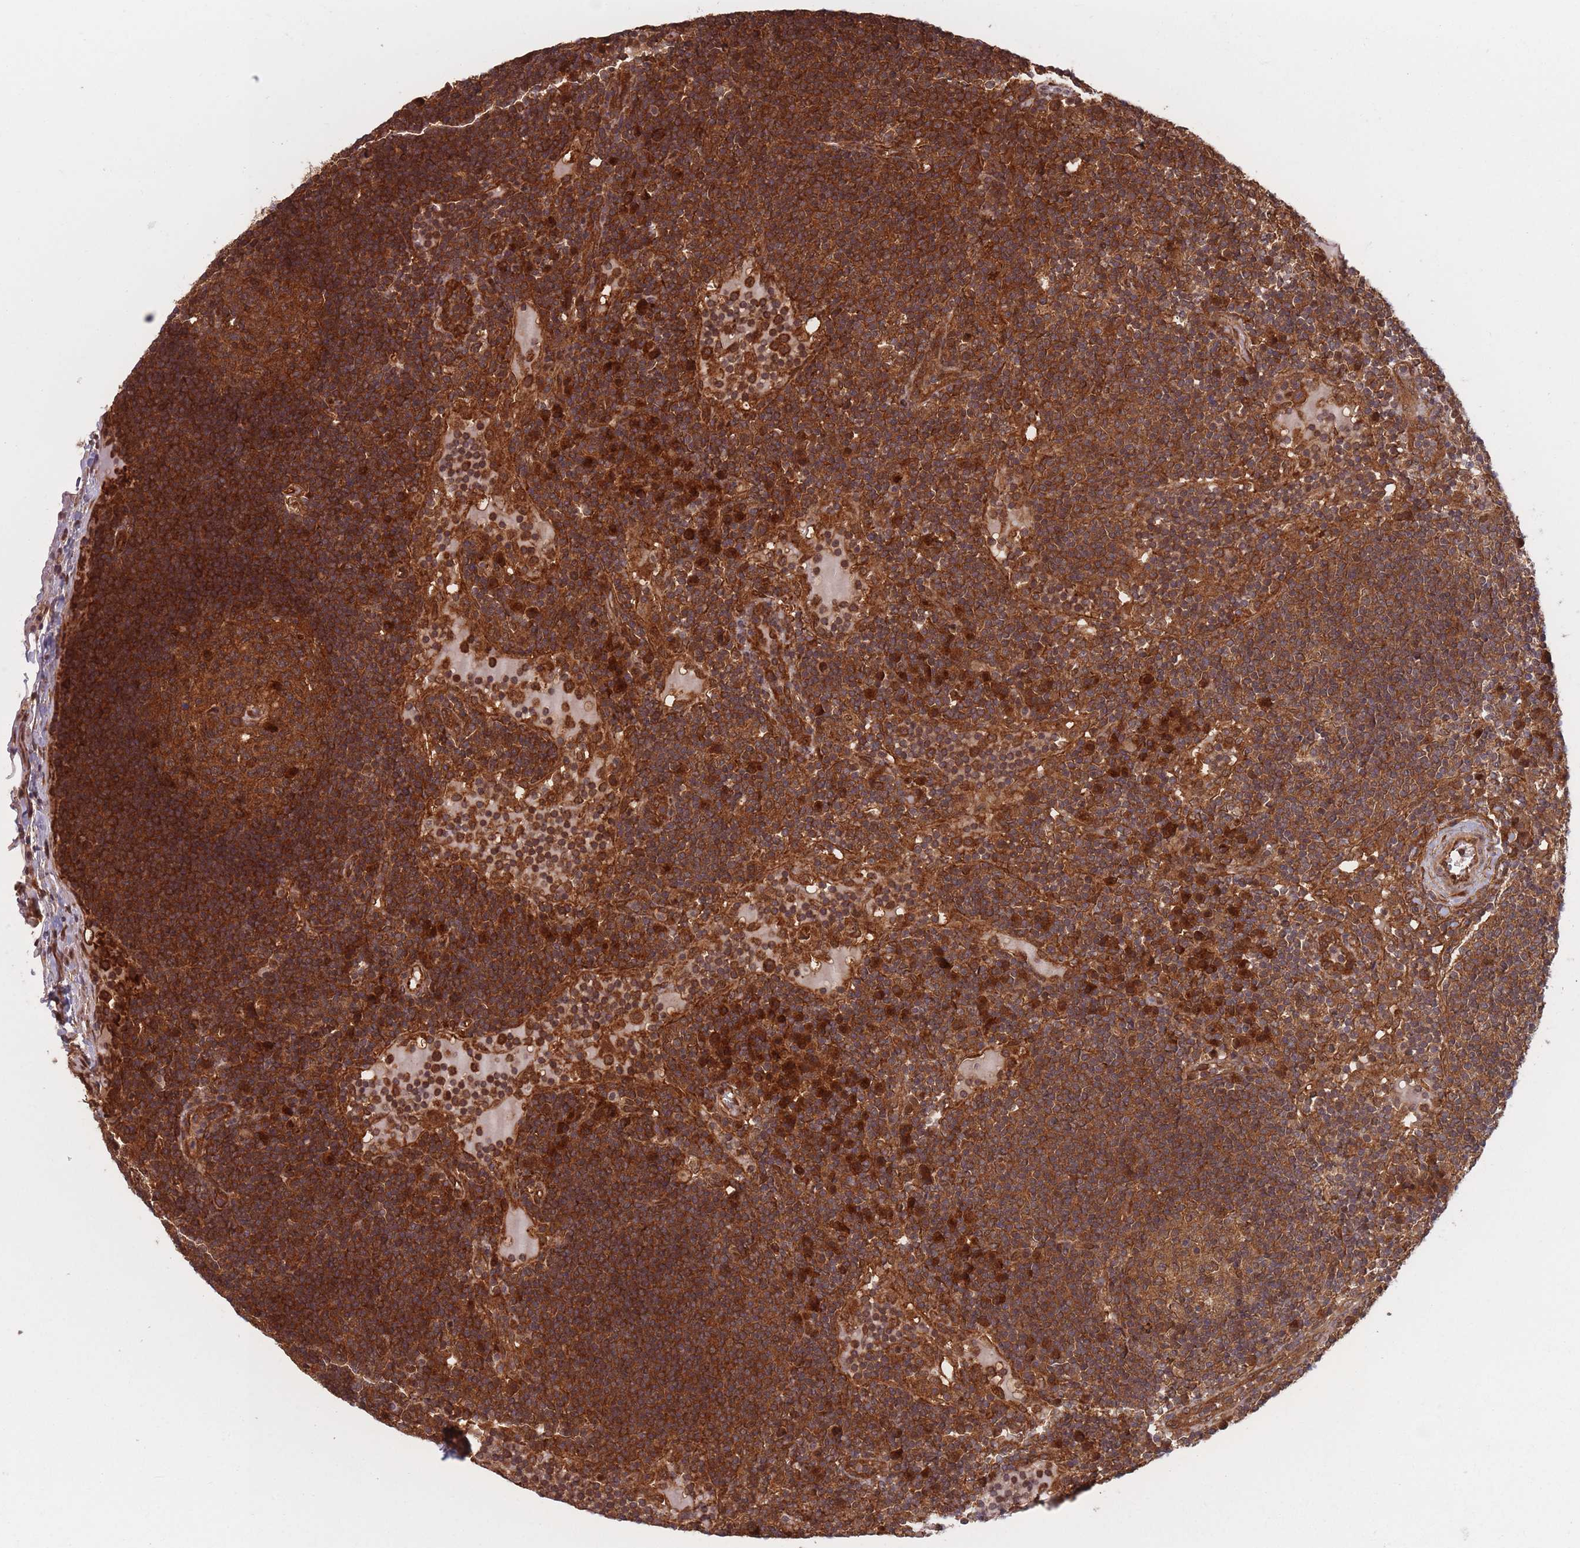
{"staining": {"intensity": "moderate", "quantity": ">75%", "location": "cytoplasmic/membranous"}, "tissue": "lymph node", "cell_type": "Germinal center cells", "image_type": "normal", "snomed": [{"axis": "morphology", "description": "Normal tissue, NOS"}, {"axis": "topography", "description": "Lymph node"}], "caption": "Immunohistochemical staining of unremarkable human lymph node demonstrates medium levels of moderate cytoplasmic/membranous positivity in about >75% of germinal center cells. (DAB (3,3'-diaminobenzidine) IHC with brightfield microscopy, high magnification).", "gene": "PODXL2", "patient": {"sex": "male", "age": 53}}